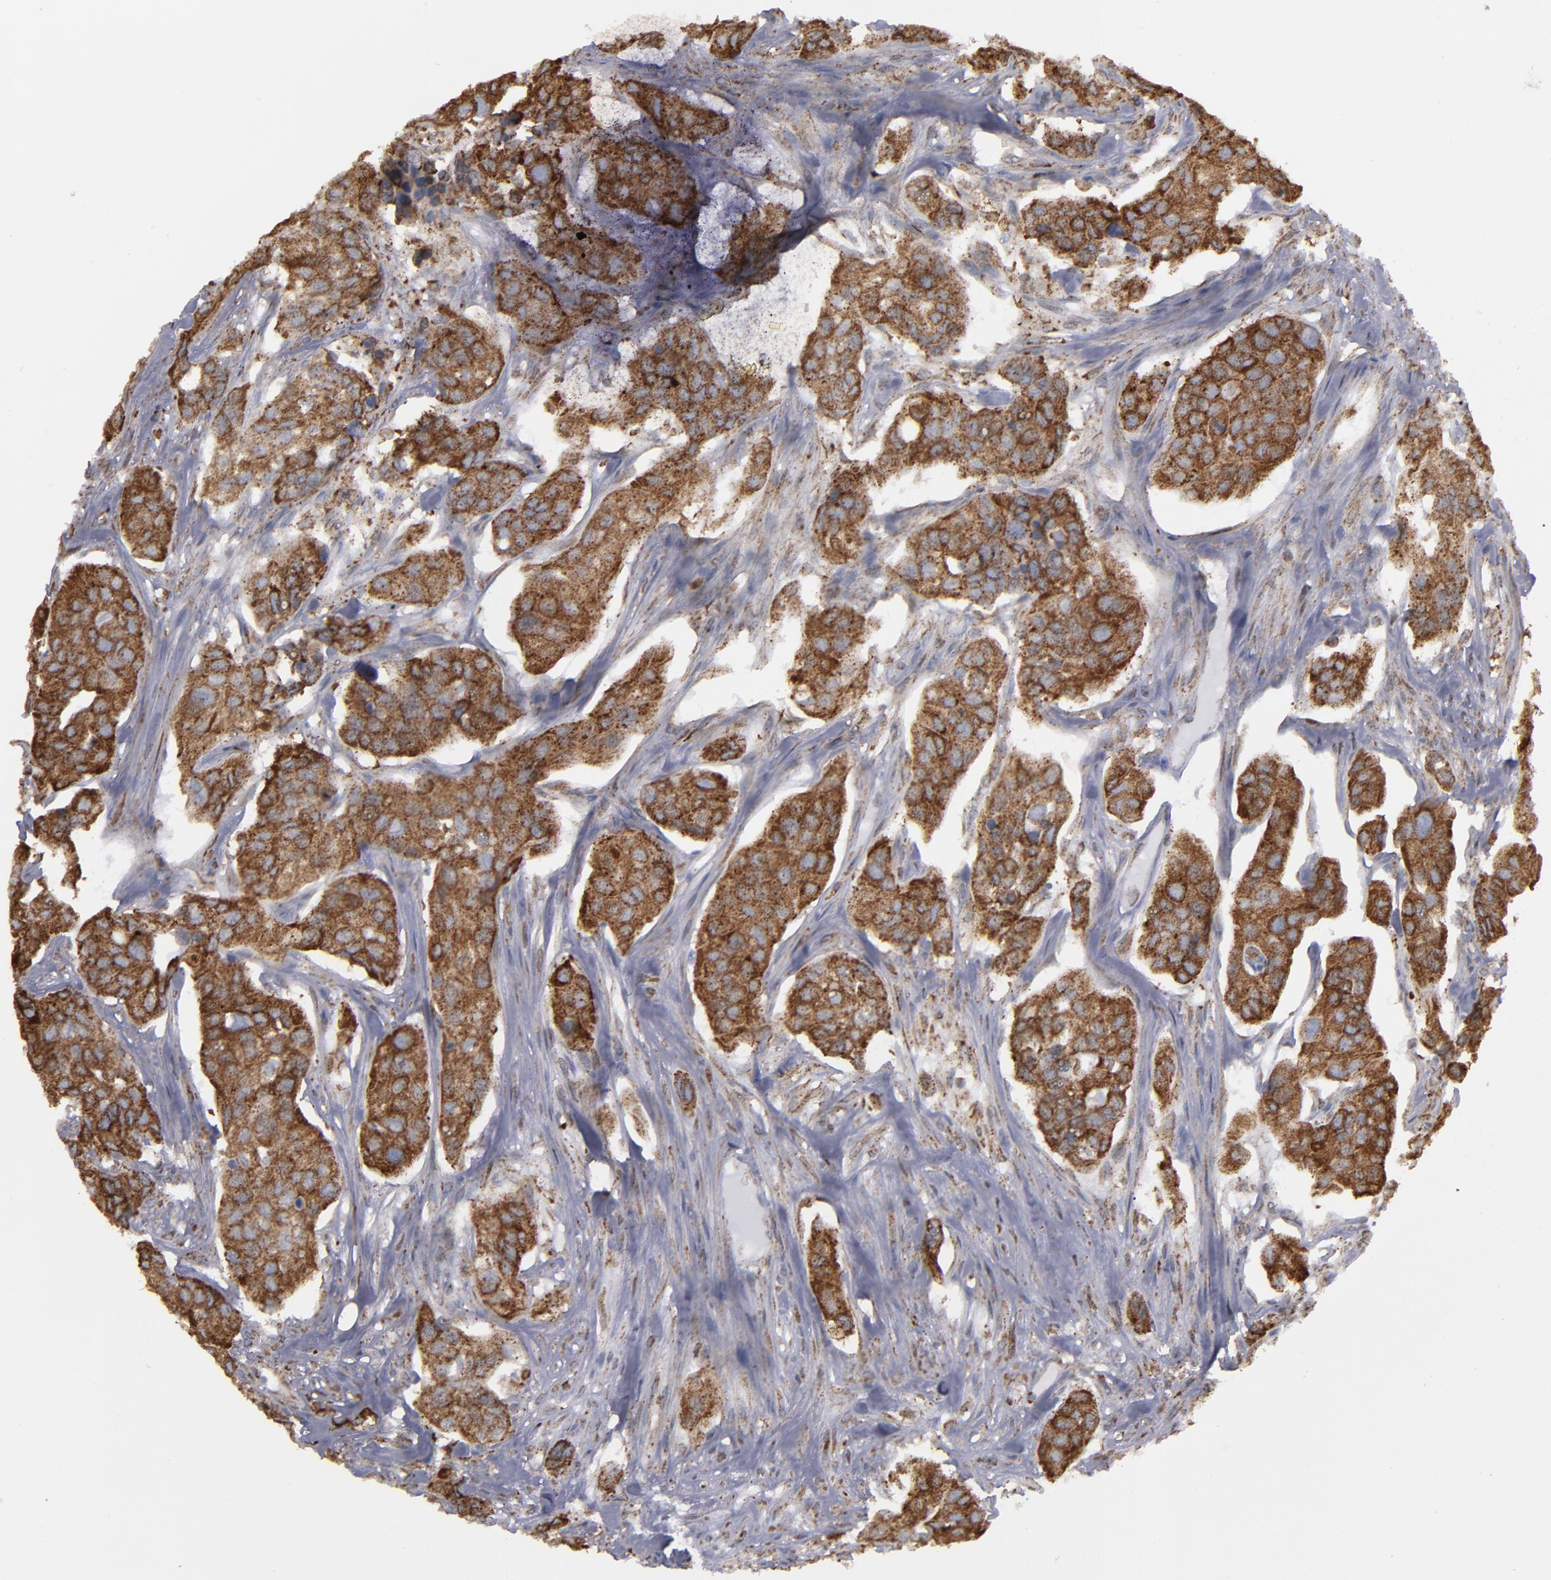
{"staining": {"intensity": "strong", "quantity": ">75%", "location": "cytoplasmic/membranous"}, "tissue": "urothelial cancer", "cell_type": "Tumor cells", "image_type": "cancer", "snomed": [{"axis": "morphology", "description": "Adenocarcinoma, NOS"}, {"axis": "topography", "description": "Urinary bladder"}], "caption": "The histopathology image demonstrates staining of urothelial cancer, revealing strong cytoplasmic/membranous protein expression (brown color) within tumor cells.", "gene": "ERLIN2", "patient": {"sex": "male", "age": 61}}